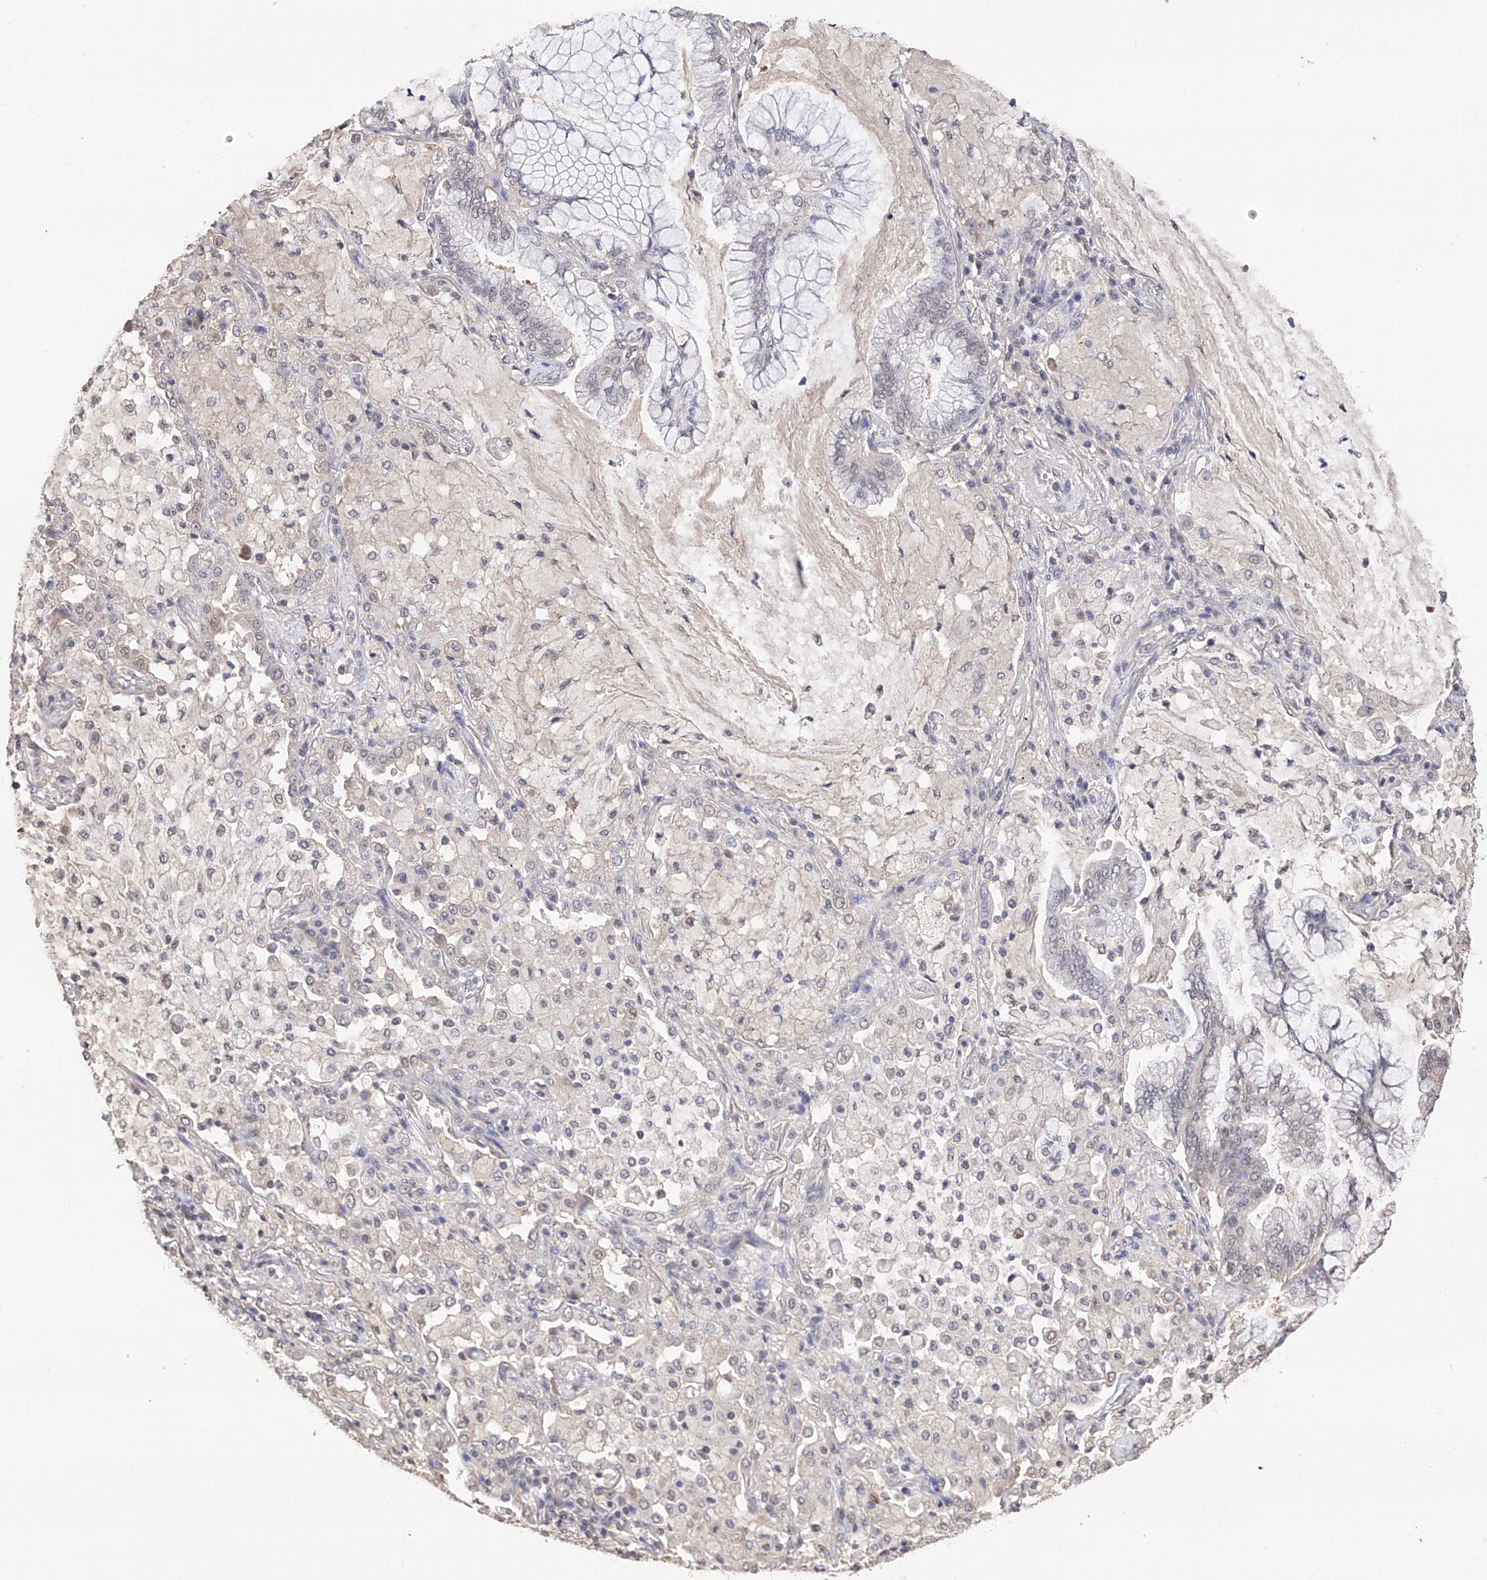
{"staining": {"intensity": "negative", "quantity": "none", "location": "none"}, "tissue": "lung cancer", "cell_type": "Tumor cells", "image_type": "cancer", "snomed": [{"axis": "morphology", "description": "Adenocarcinoma, NOS"}, {"axis": "topography", "description": "Lung"}], "caption": "Immunohistochemistry (IHC) photomicrograph of lung adenocarcinoma stained for a protein (brown), which reveals no staining in tumor cells.", "gene": "DMAP1", "patient": {"sex": "female", "age": 70}}